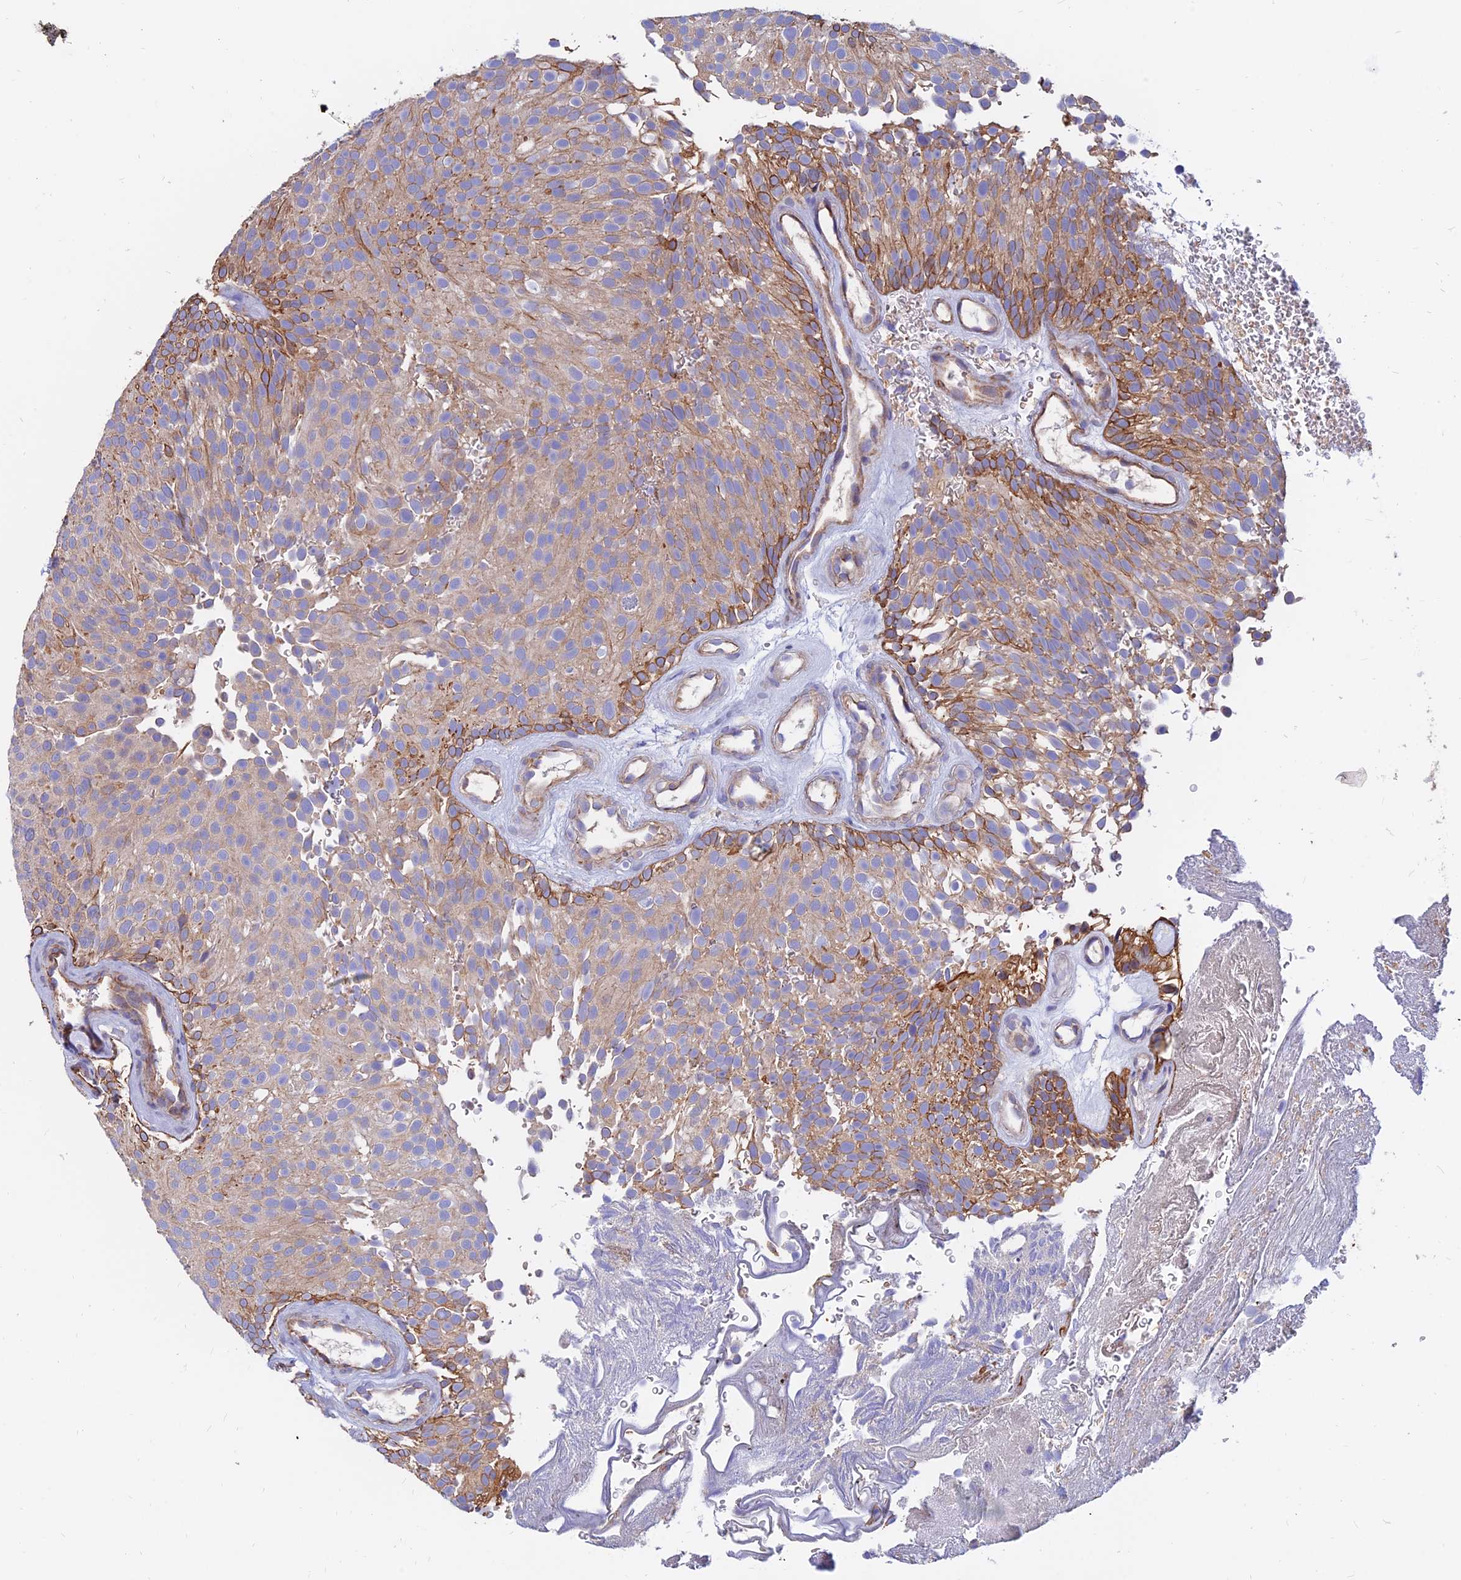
{"staining": {"intensity": "strong", "quantity": "<25%", "location": "cytoplasmic/membranous"}, "tissue": "urothelial cancer", "cell_type": "Tumor cells", "image_type": "cancer", "snomed": [{"axis": "morphology", "description": "Urothelial carcinoma, Low grade"}, {"axis": "topography", "description": "Urinary bladder"}], "caption": "A histopathology image showing strong cytoplasmic/membranous staining in about <25% of tumor cells in urothelial cancer, as visualized by brown immunohistochemical staining.", "gene": "CDK18", "patient": {"sex": "male", "age": 78}}